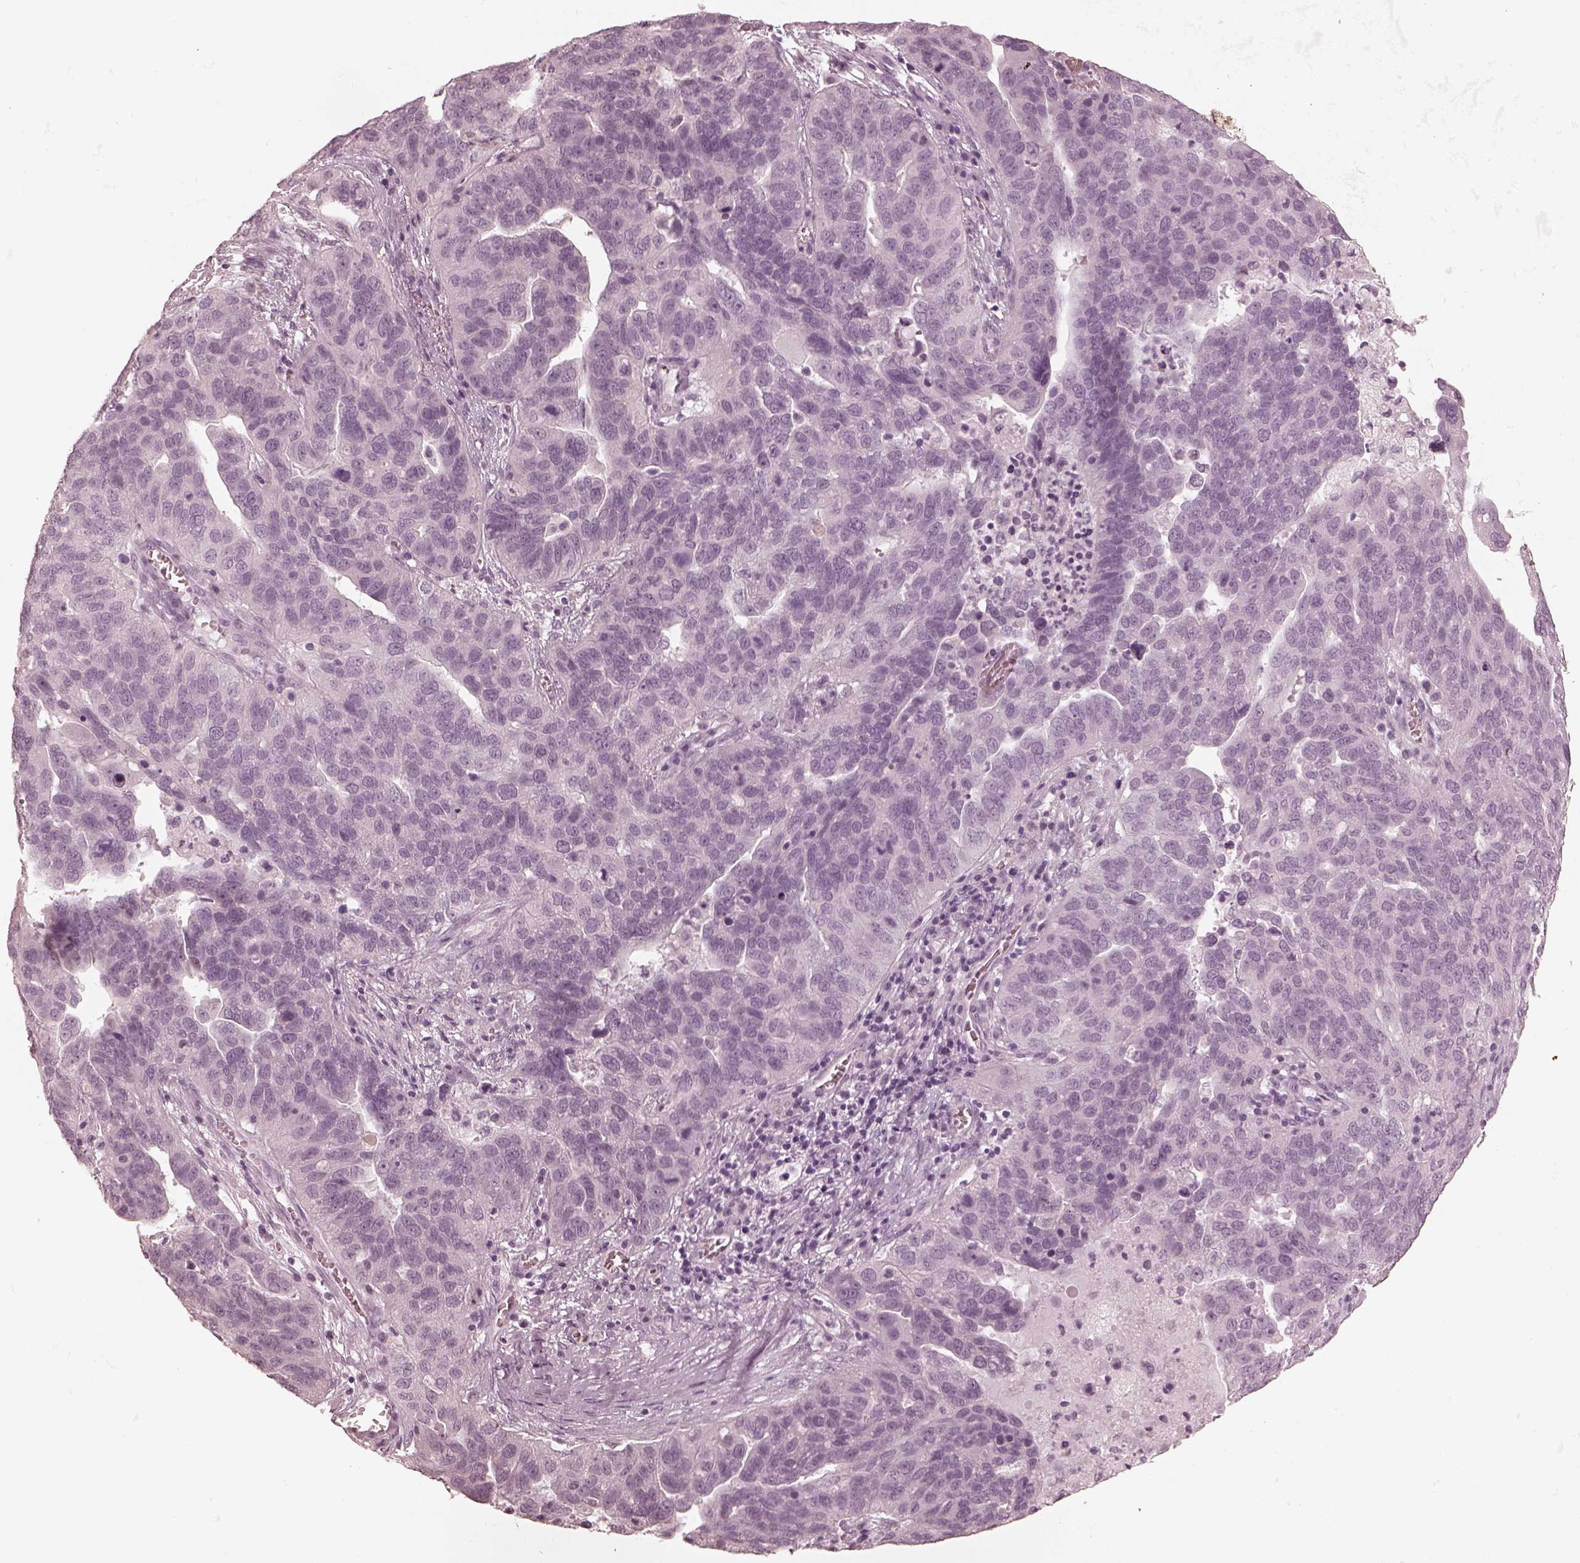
{"staining": {"intensity": "negative", "quantity": "none", "location": "none"}, "tissue": "ovarian cancer", "cell_type": "Tumor cells", "image_type": "cancer", "snomed": [{"axis": "morphology", "description": "Carcinoma, endometroid"}, {"axis": "topography", "description": "Soft tissue"}, {"axis": "topography", "description": "Ovary"}], "caption": "Endometroid carcinoma (ovarian) stained for a protein using immunohistochemistry (IHC) reveals no staining tumor cells.", "gene": "CALR3", "patient": {"sex": "female", "age": 52}}